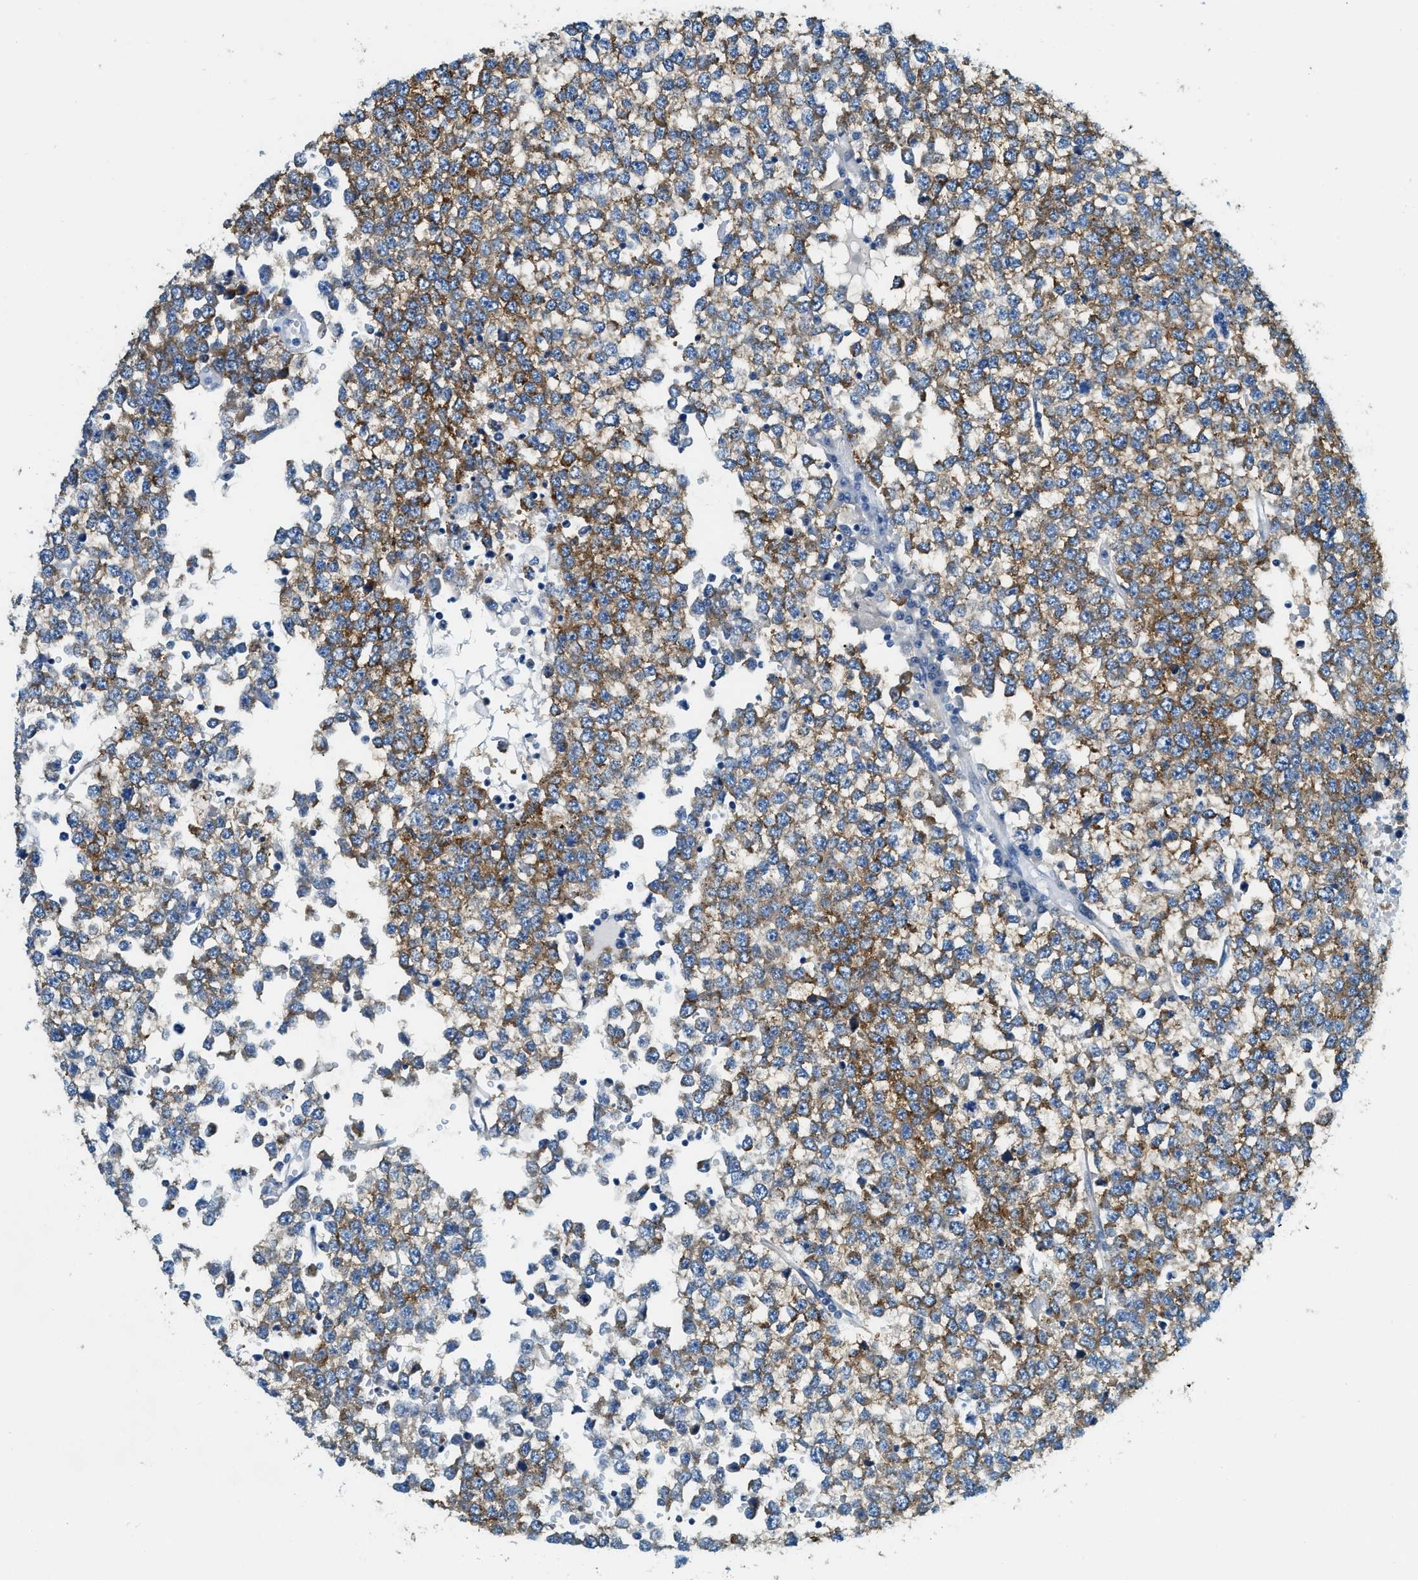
{"staining": {"intensity": "moderate", "quantity": ">75%", "location": "cytoplasmic/membranous"}, "tissue": "testis cancer", "cell_type": "Tumor cells", "image_type": "cancer", "snomed": [{"axis": "morphology", "description": "Seminoma, NOS"}, {"axis": "topography", "description": "Testis"}], "caption": "Human testis cancer stained for a protein (brown) displays moderate cytoplasmic/membranous positive expression in approximately >75% of tumor cells.", "gene": "ZDHHC13", "patient": {"sex": "male", "age": 65}}